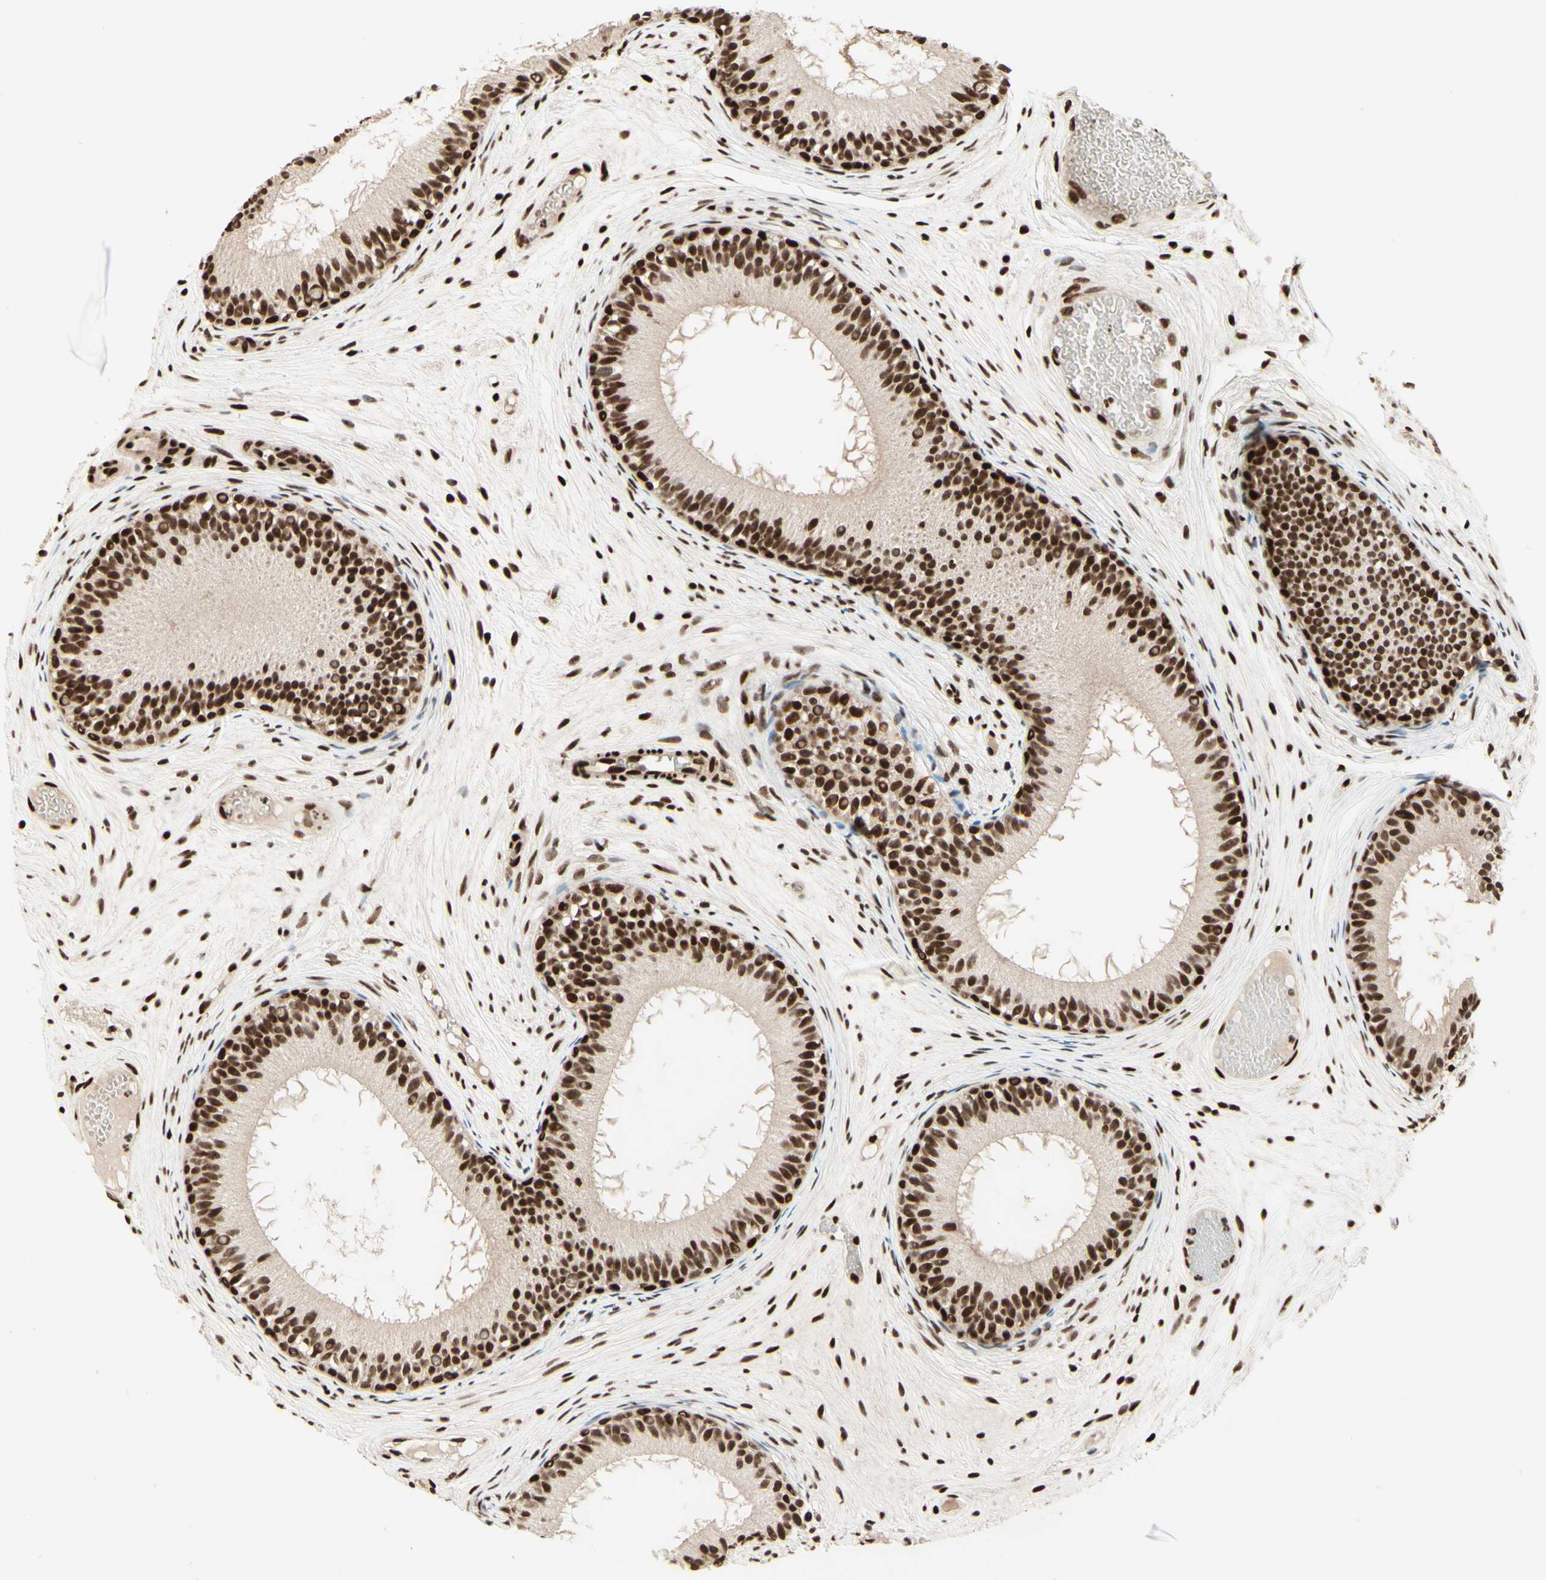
{"staining": {"intensity": "strong", "quantity": ">75%", "location": "nuclear"}, "tissue": "epididymis", "cell_type": "Glandular cells", "image_type": "normal", "snomed": [{"axis": "morphology", "description": "Normal tissue, NOS"}, {"axis": "morphology", "description": "Atrophy, NOS"}, {"axis": "topography", "description": "Testis"}, {"axis": "topography", "description": "Epididymis"}], "caption": "Brown immunohistochemical staining in unremarkable epididymis shows strong nuclear positivity in approximately >75% of glandular cells.", "gene": "NR3C1", "patient": {"sex": "male", "age": 18}}